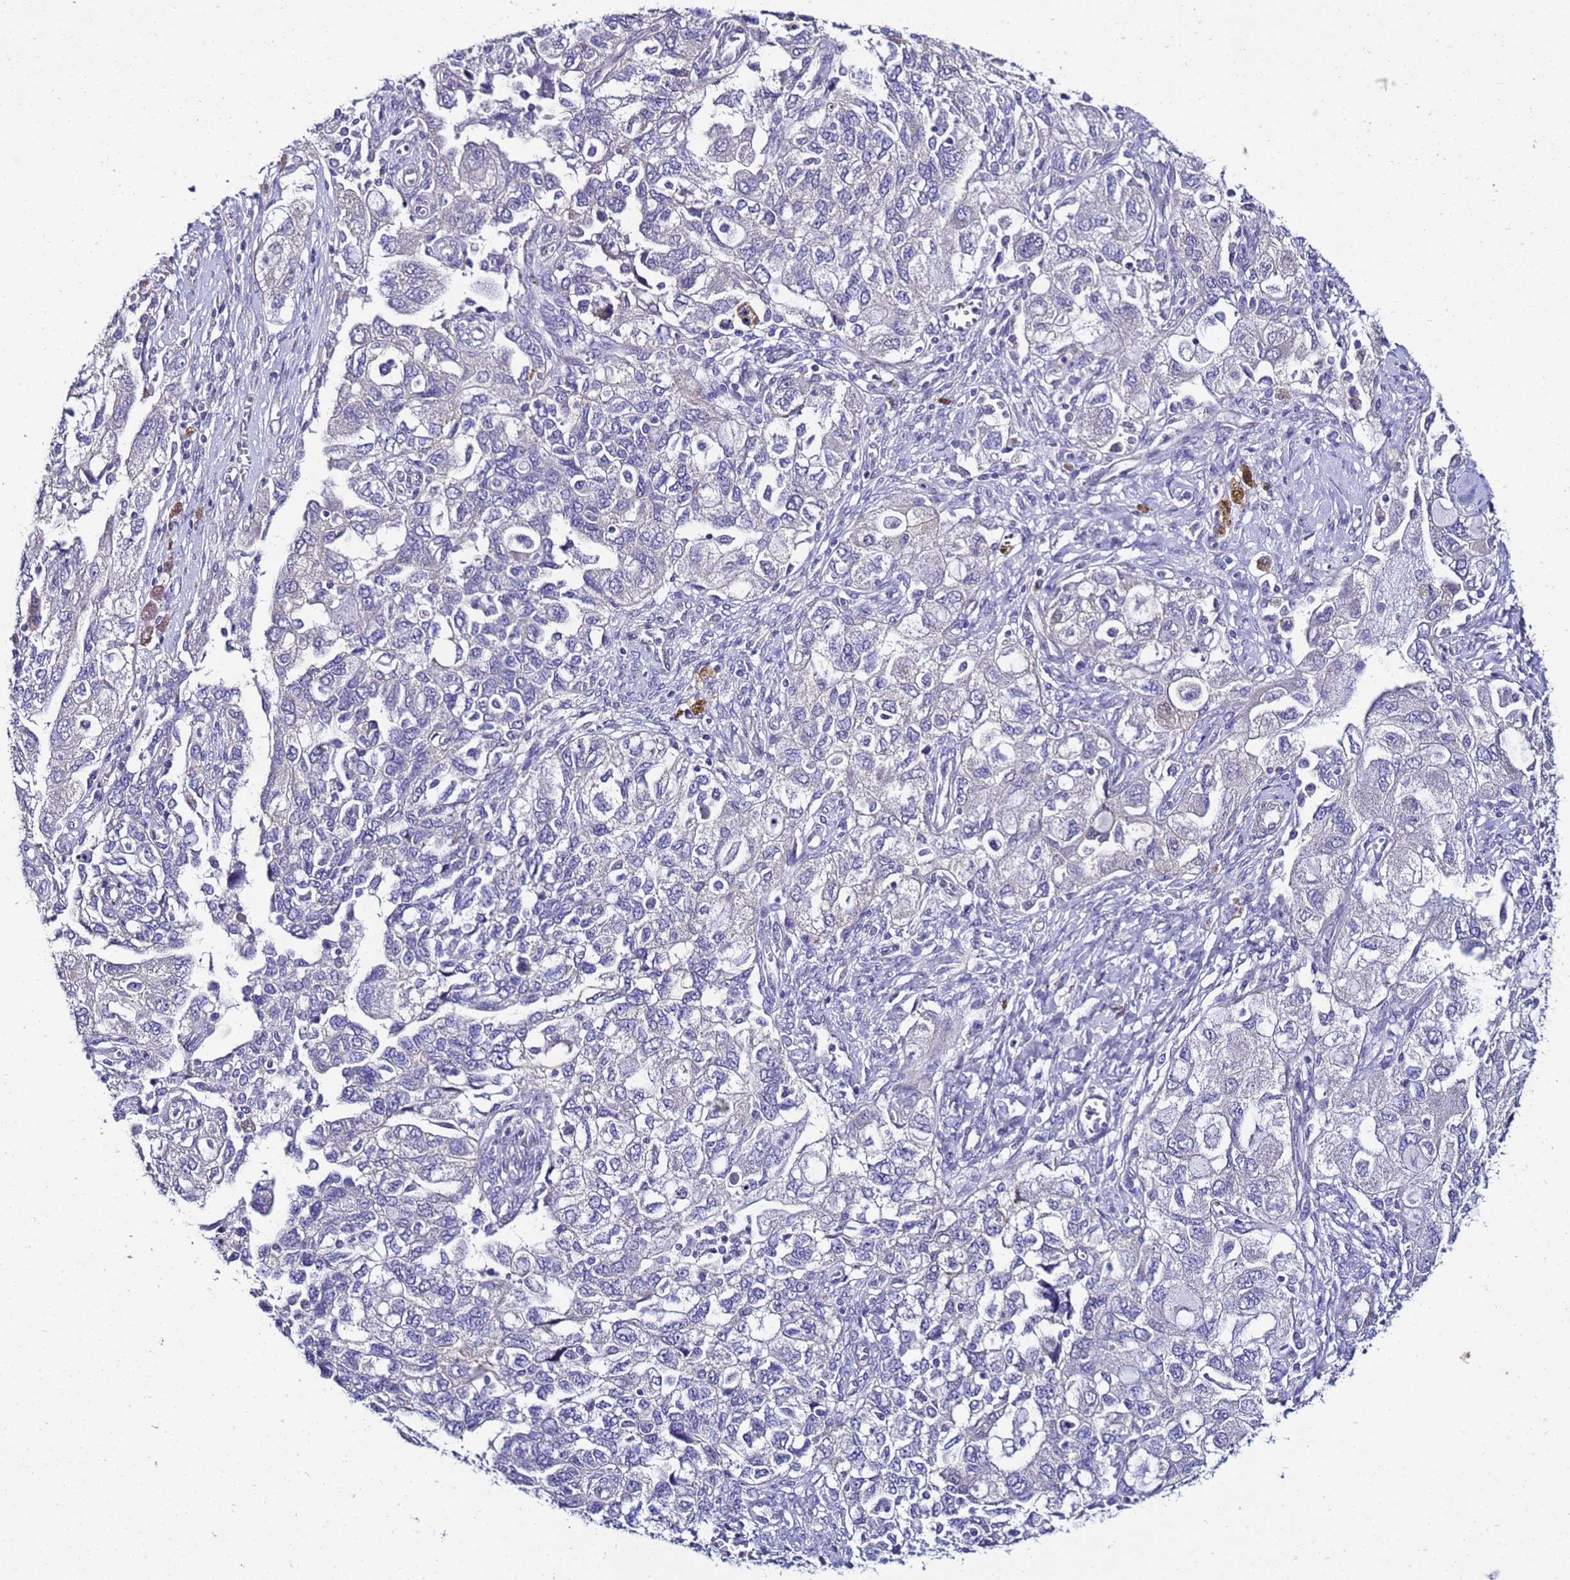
{"staining": {"intensity": "negative", "quantity": "none", "location": "none"}, "tissue": "ovarian cancer", "cell_type": "Tumor cells", "image_type": "cancer", "snomed": [{"axis": "morphology", "description": "Carcinoma, NOS"}, {"axis": "morphology", "description": "Cystadenocarcinoma, serous, NOS"}, {"axis": "topography", "description": "Ovary"}], "caption": "This is an IHC photomicrograph of human ovarian cancer (serous cystadenocarcinoma). There is no positivity in tumor cells.", "gene": "FAM166B", "patient": {"sex": "female", "age": 69}}